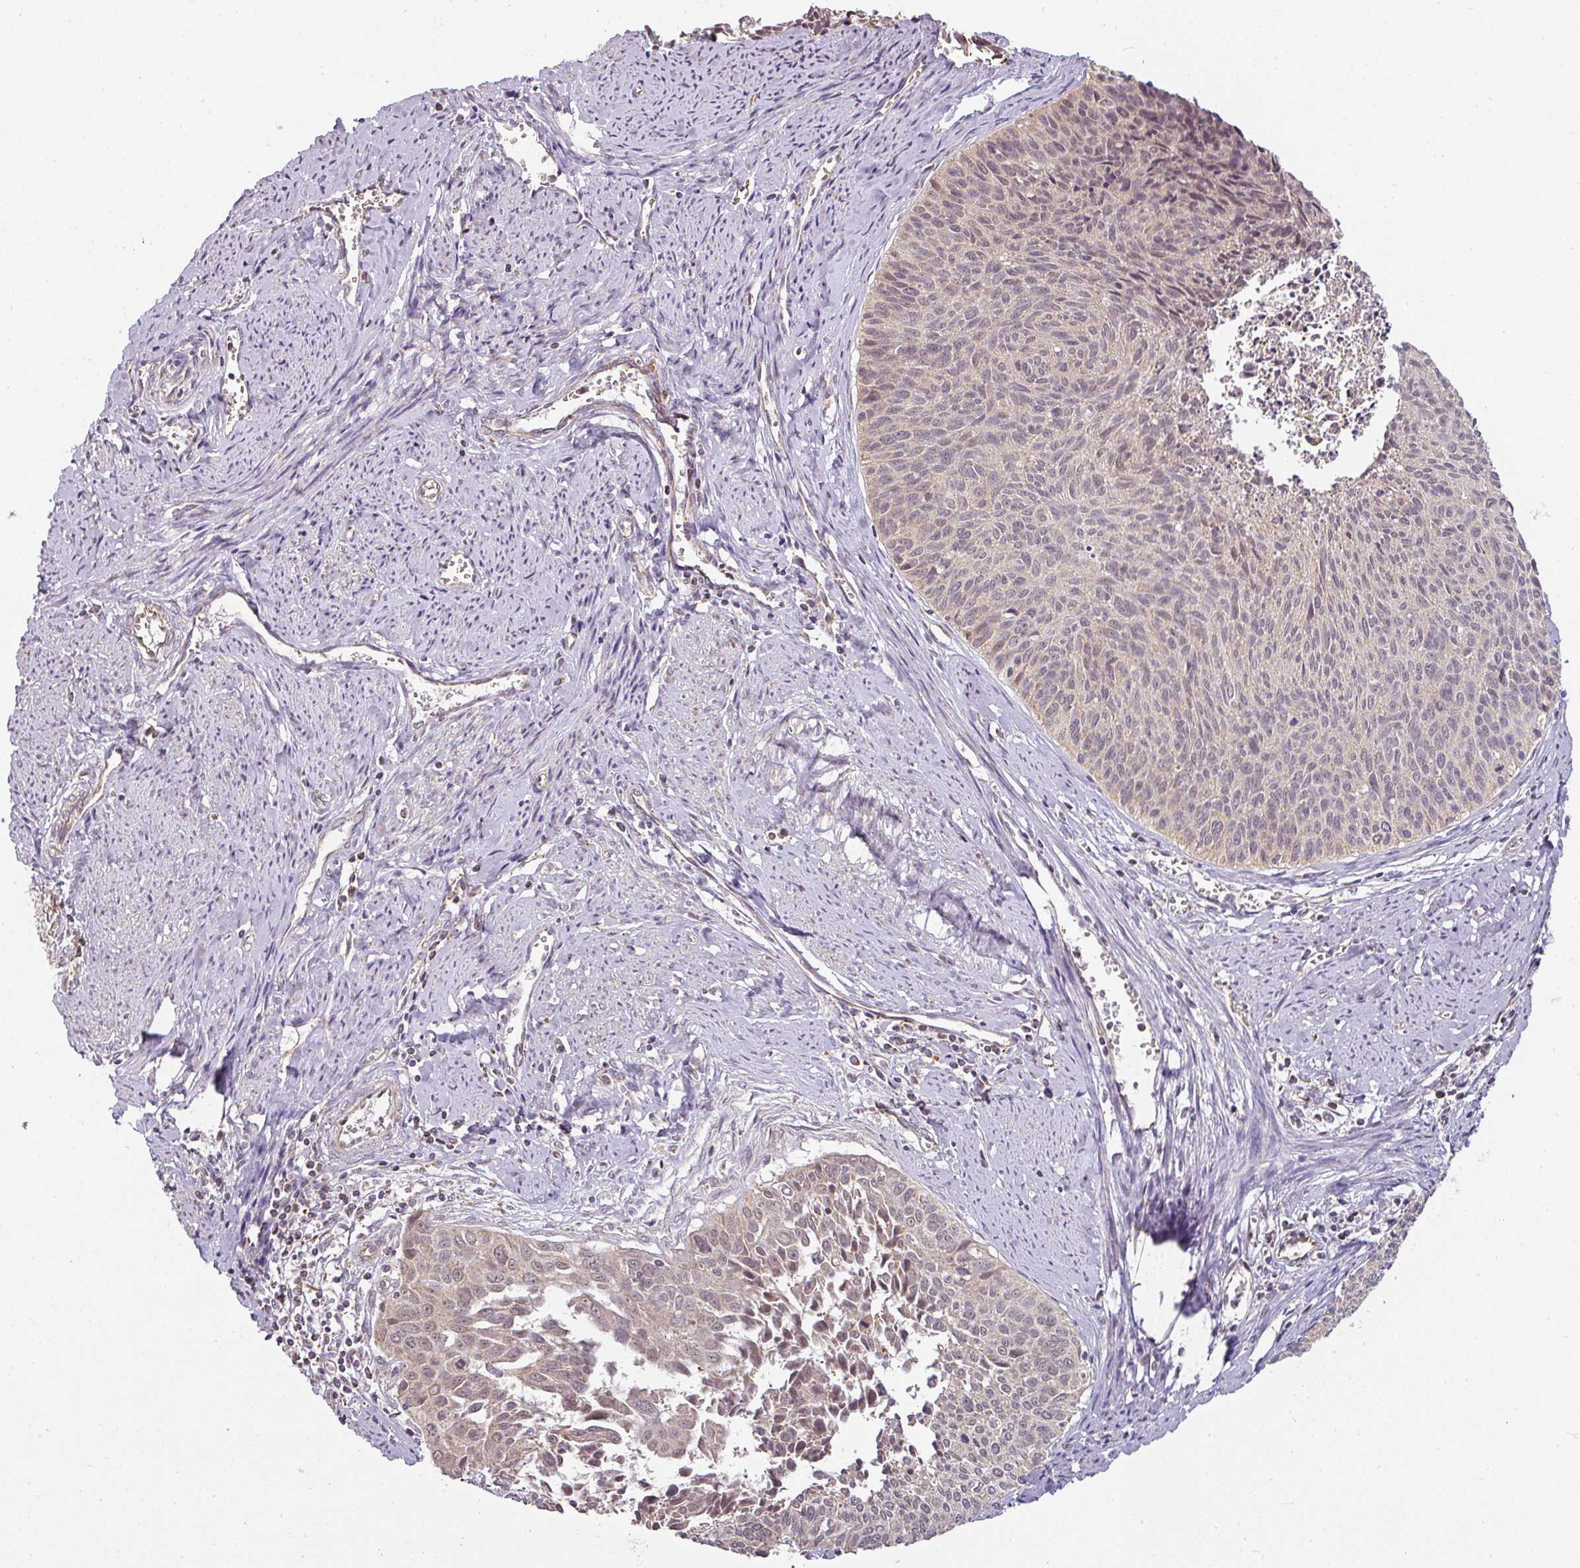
{"staining": {"intensity": "weak", "quantity": "25%-75%", "location": "cytoplasmic/membranous,nuclear"}, "tissue": "cervical cancer", "cell_type": "Tumor cells", "image_type": "cancer", "snomed": [{"axis": "morphology", "description": "Squamous cell carcinoma, NOS"}, {"axis": "topography", "description": "Cervix"}], "caption": "Cervical cancer (squamous cell carcinoma) was stained to show a protein in brown. There is low levels of weak cytoplasmic/membranous and nuclear staining in about 25%-75% of tumor cells.", "gene": "MYOM2", "patient": {"sex": "female", "age": 55}}